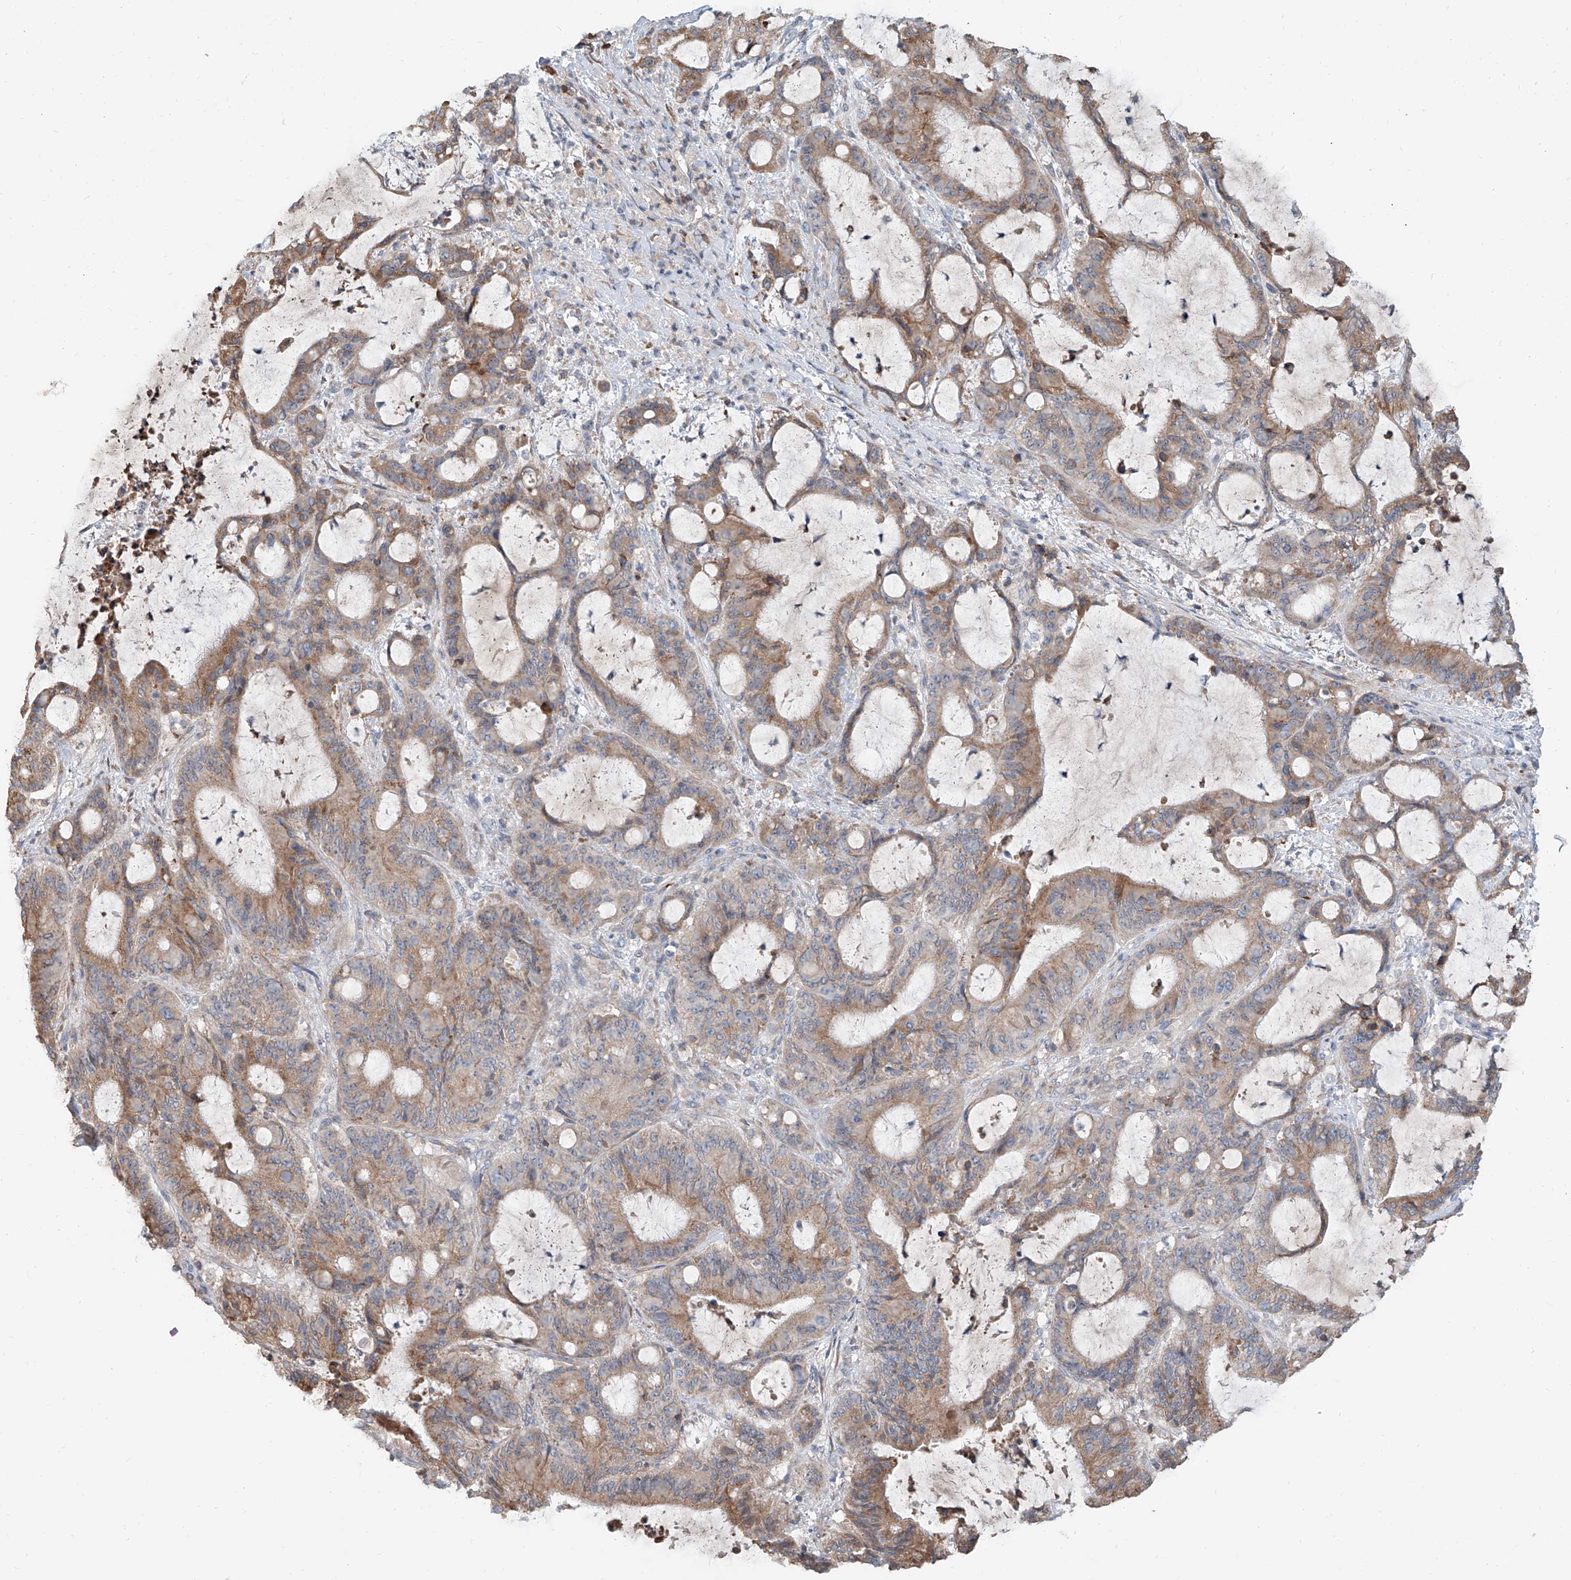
{"staining": {"intensity": "moderate", "quantity": "25%-75%", "location": "cytoplasmic/membranous"}, "tissue": "liver cancer", "cell_type": "Tumor cells", "image_type": "cancer", "snomed": [{"axis": "morphology", "description": "Normal tissue, NOS"}, {"axis": "morphology", "description": "Cholangiocarcinoma"}, {"axis": "topography", "description": "Liver"}, {"axis": "topography", "description": "Peripheral nerve tissue"}], "caption": "Immunohistochemical staining of liver cancer (cholangiocarcinoma) displays medium levels of moderate cytoplasmic/membranous protein staining in about 25%-75% of tumor cells.", "gene": "KCNK10", "patient": {"sex": "female", "age": 73}}